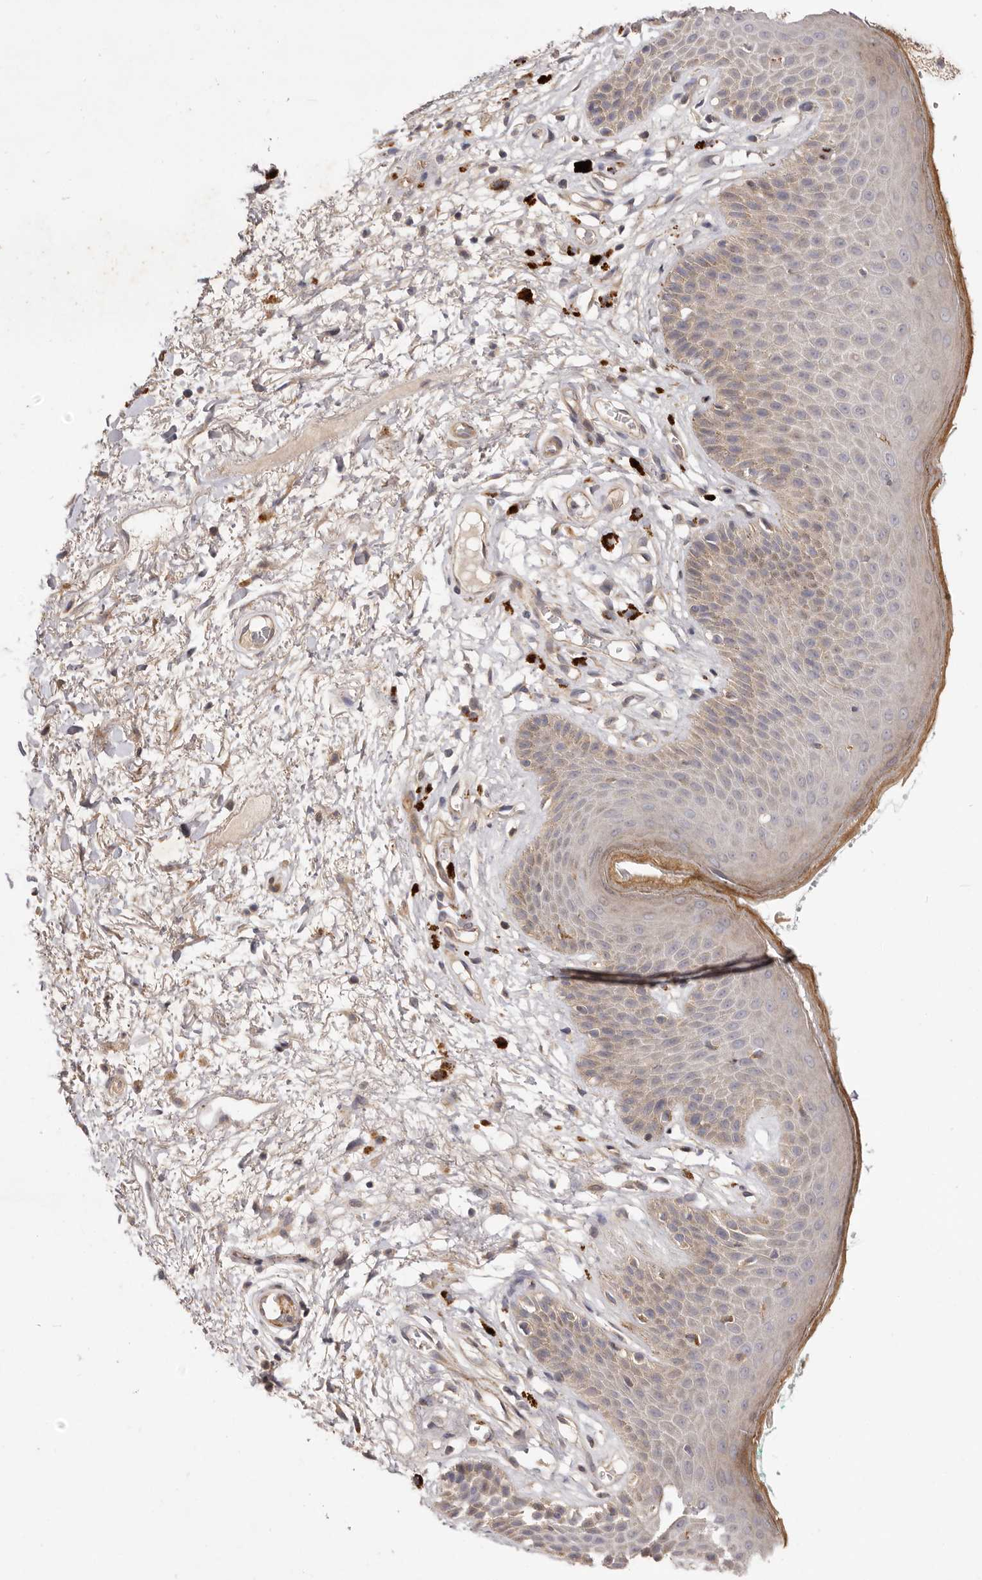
{"staining": {"intensity": "weak", "quantity": "<25%", "location": "cytoplasmic/membranous"}, "tissue": "skin", "cell_type": "Epidermal cells", "image_type": "normal", "snomed": [{"axis": "morphology", "description": "Normal tissue, NOS"}, {"axis": "topography", "description": "Anal"}], "caption": "Epidermal cells show no significant staining in benign skin. Nuclei are stained in blue.", "gene": "ADAMTS9", "patient": {"sex": "male", "age": 74}}